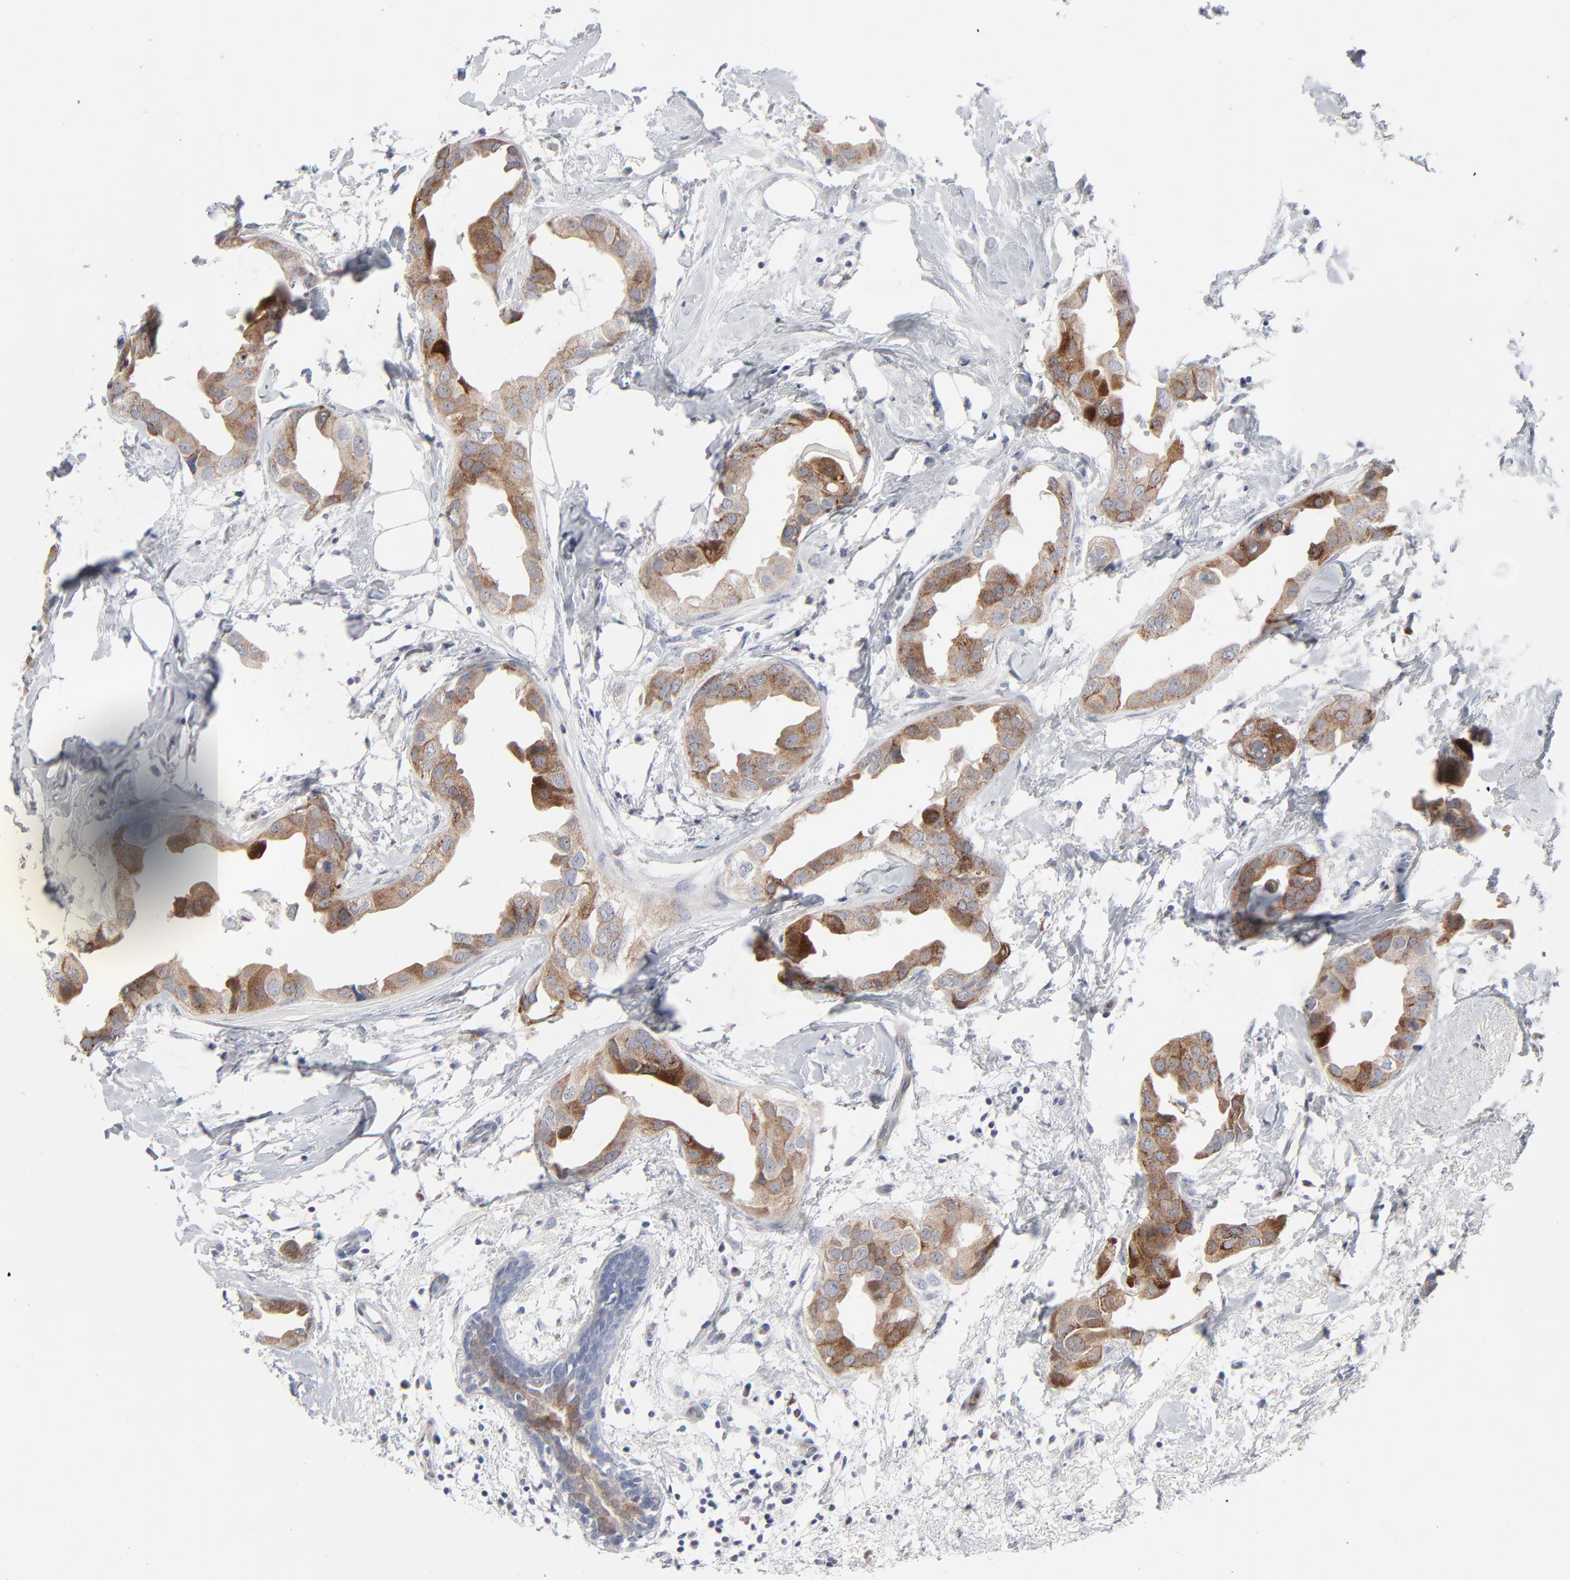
{"staining": {"intensity": "moderate", "quantity": ">75%", "location": "cytoplasmic/membranous"}, "tissue": "breast cancer", "cell_type": "Tumor cells", "image_type": "cancer", "snomed": [{"axis": "morphology", "description": "Duct carcinoma"}, {"axis": "topography", "description": "Breast"}], "caption": "Immunohistochemistry (IHC) of invasive ductal carcinoma (breast) exhibits medium levels of moderate cytoplasmic/membranous expression in about >75% of tumor cells.", "gene": "BID", "patient": {"sex": "female", "age": 40}}